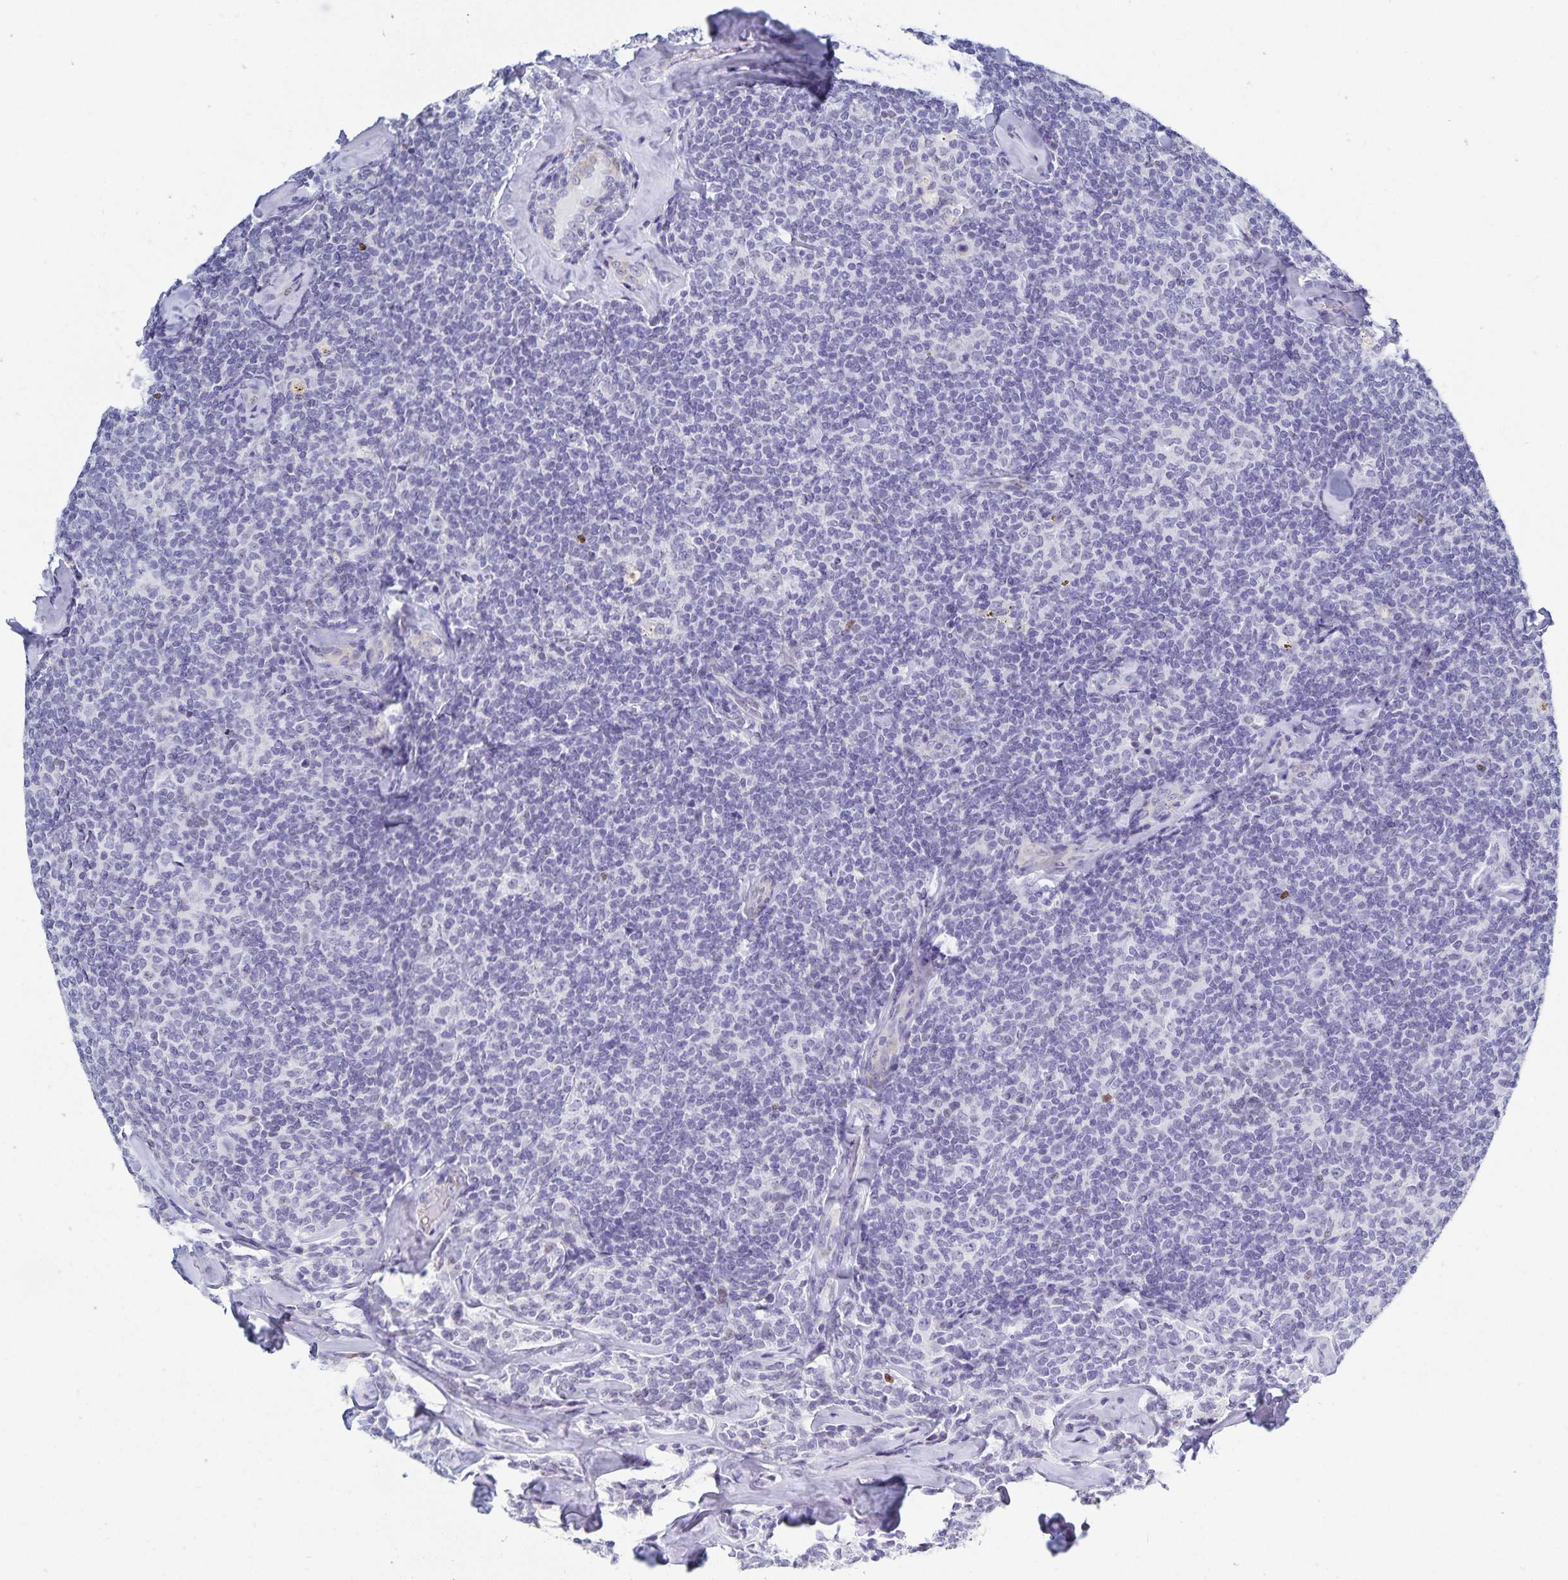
{"staining": {"intensity": "negative", "quantity": "none", "location": "none"}, "tissue": "lymphoma", "cell_type": "Tumor cells", "image_type": "cancer", "snomed": [{"axis": "morphology", "description": "Malignant lymphoma, non-Hodgkin's type, Low grade"}, {"axis": "topography", "description": "Lymph node"}], "caption": "Human lymphoma stained for a protein using immunohistochemistry (IHC) exhibits no expression in tumor cells.", "gene": "HMGB3", "patient": {"sex": "female", "age": 56}}